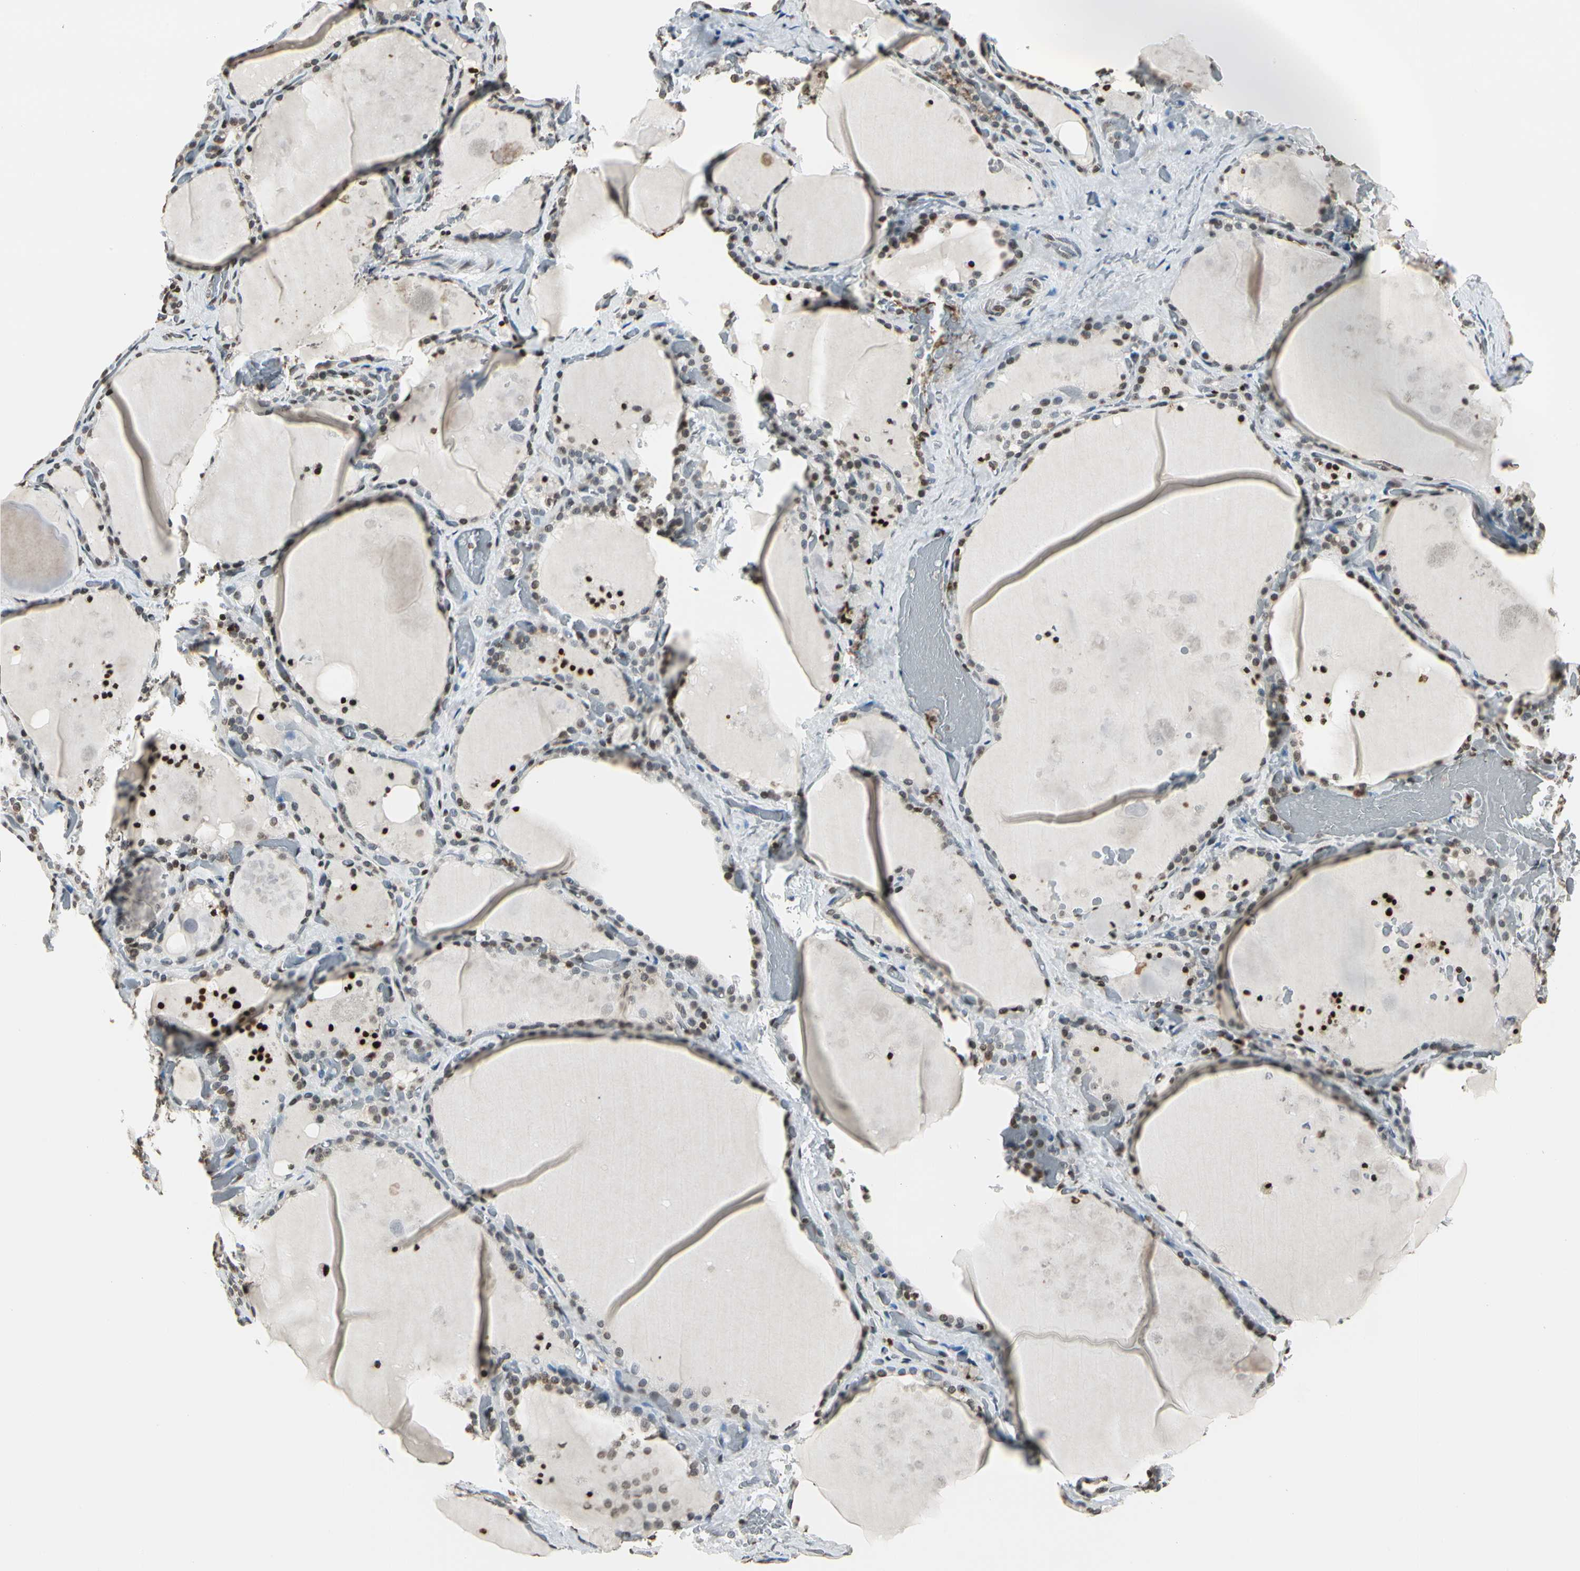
{"staining": {"intensity": "moderate", "quantity": ">75%", "location": "nuclear"}, "tissue": "thyroid gland", "cell_type": "Glandular cells", "image_type": "normal", "snomed": [{"axis": "morphology", "description": "Normal tissue, NOS"}, {"axis": "topography", "description": "Thyroid gland"}], "caption": "IHC photomicrograph of benign thyroid gland: human thyroid gland stained using immunohistochemistry (IHC) shows medium levels of moderate protein expression localized specifically in the nuclear of glandular cells, appearing as a nuclear brown color.", "gene": "FER", "patient": {"sex": "male", "age": 61}}